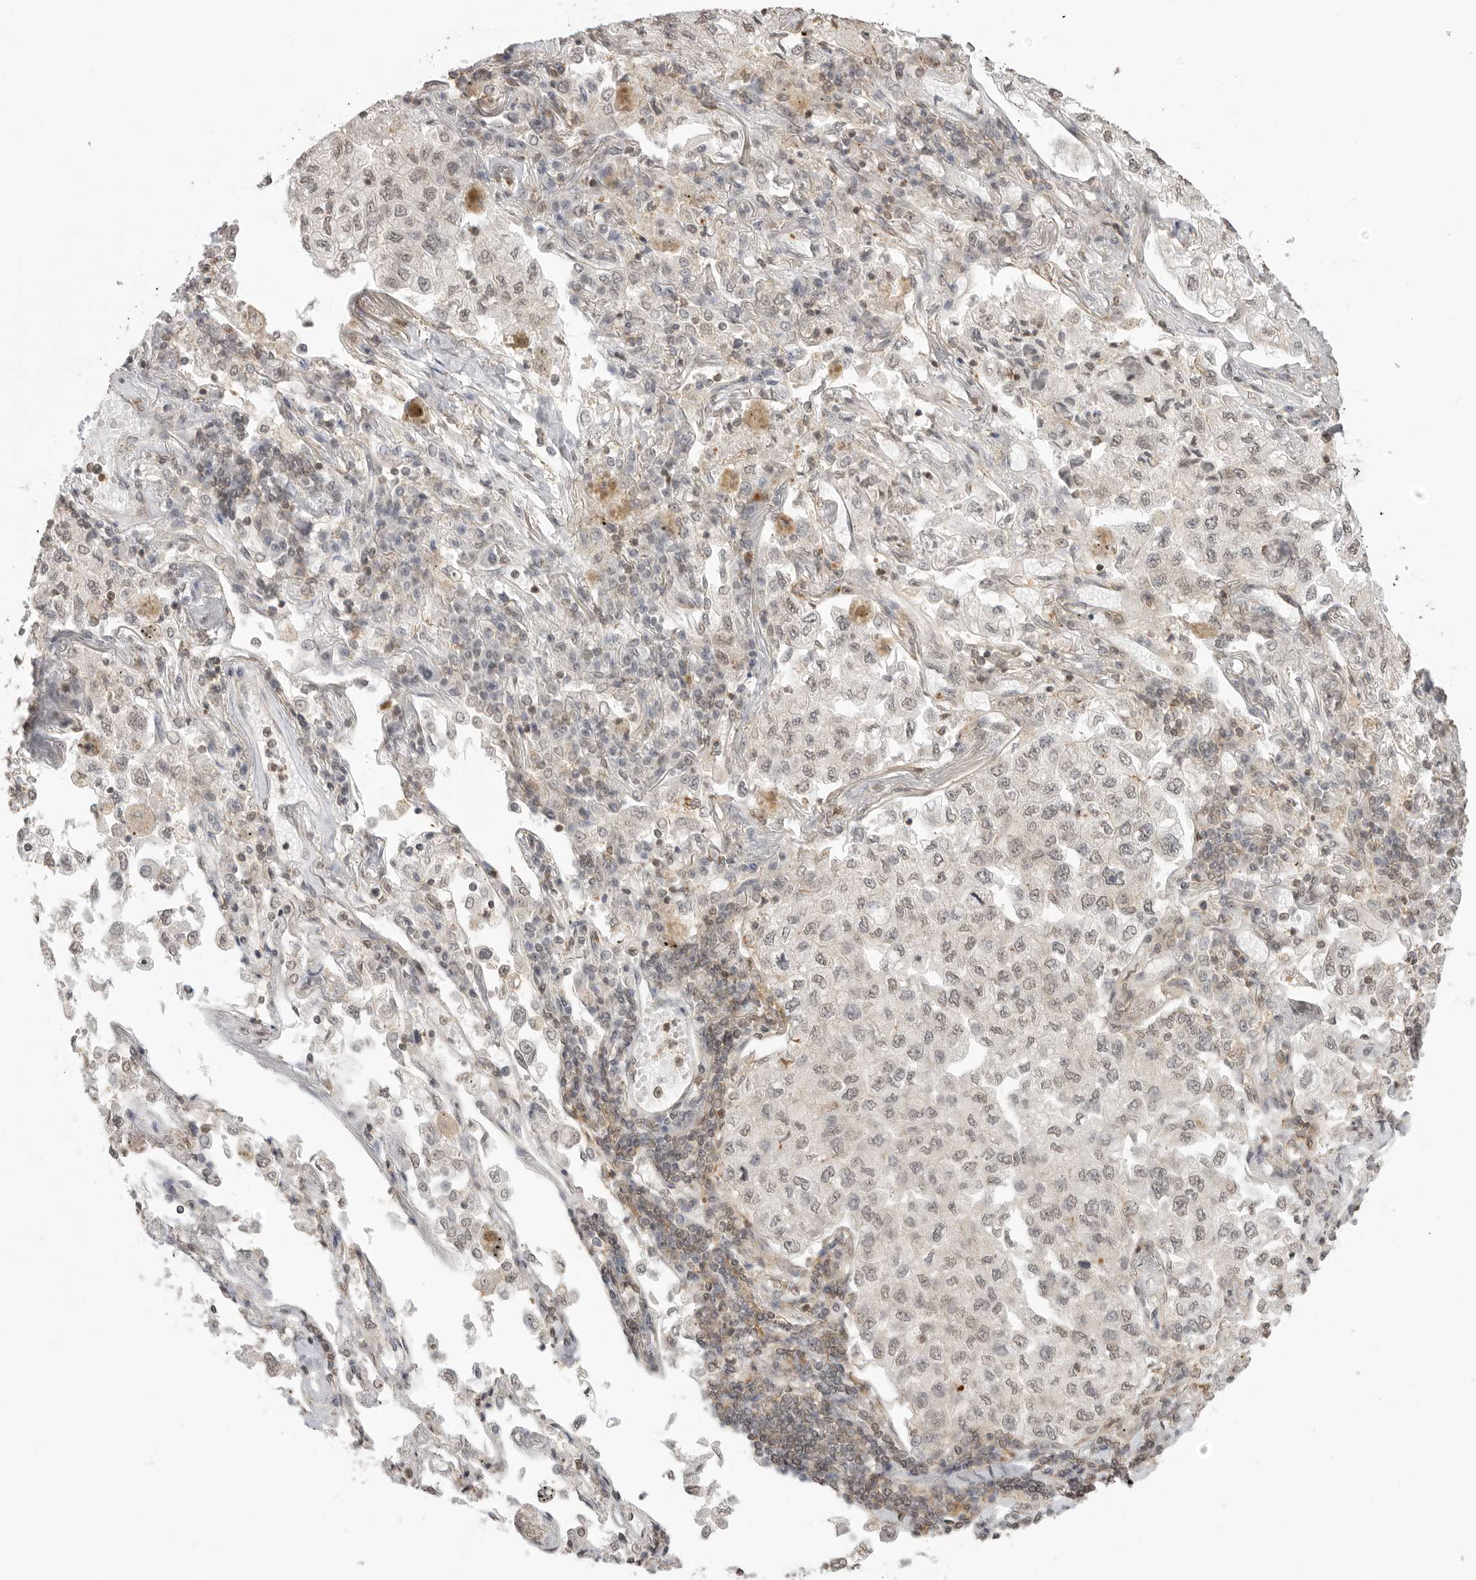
{"staining": {"intensity": "weak", "quantity": "25%-75%", "location": "cytoplasmic/membranous,nuclear"}, "tissue": "lung cancer", "cell_type": "Tumor cells", "image_type": "cancer", "snomed": [{"axis": "morphology", "description": "Adenocarcinoma, NOS"}, {"axis": "topography", "description": "Lung"}], "caption": "Immunohistochemical staining of lung cancer shows low levels of weak cytoplasmic/membranous and nuclear expression in approximately 25%-75% of tumor cells.", "gene": "GPC2", "patient": {"sex": "male", "age": 63}}